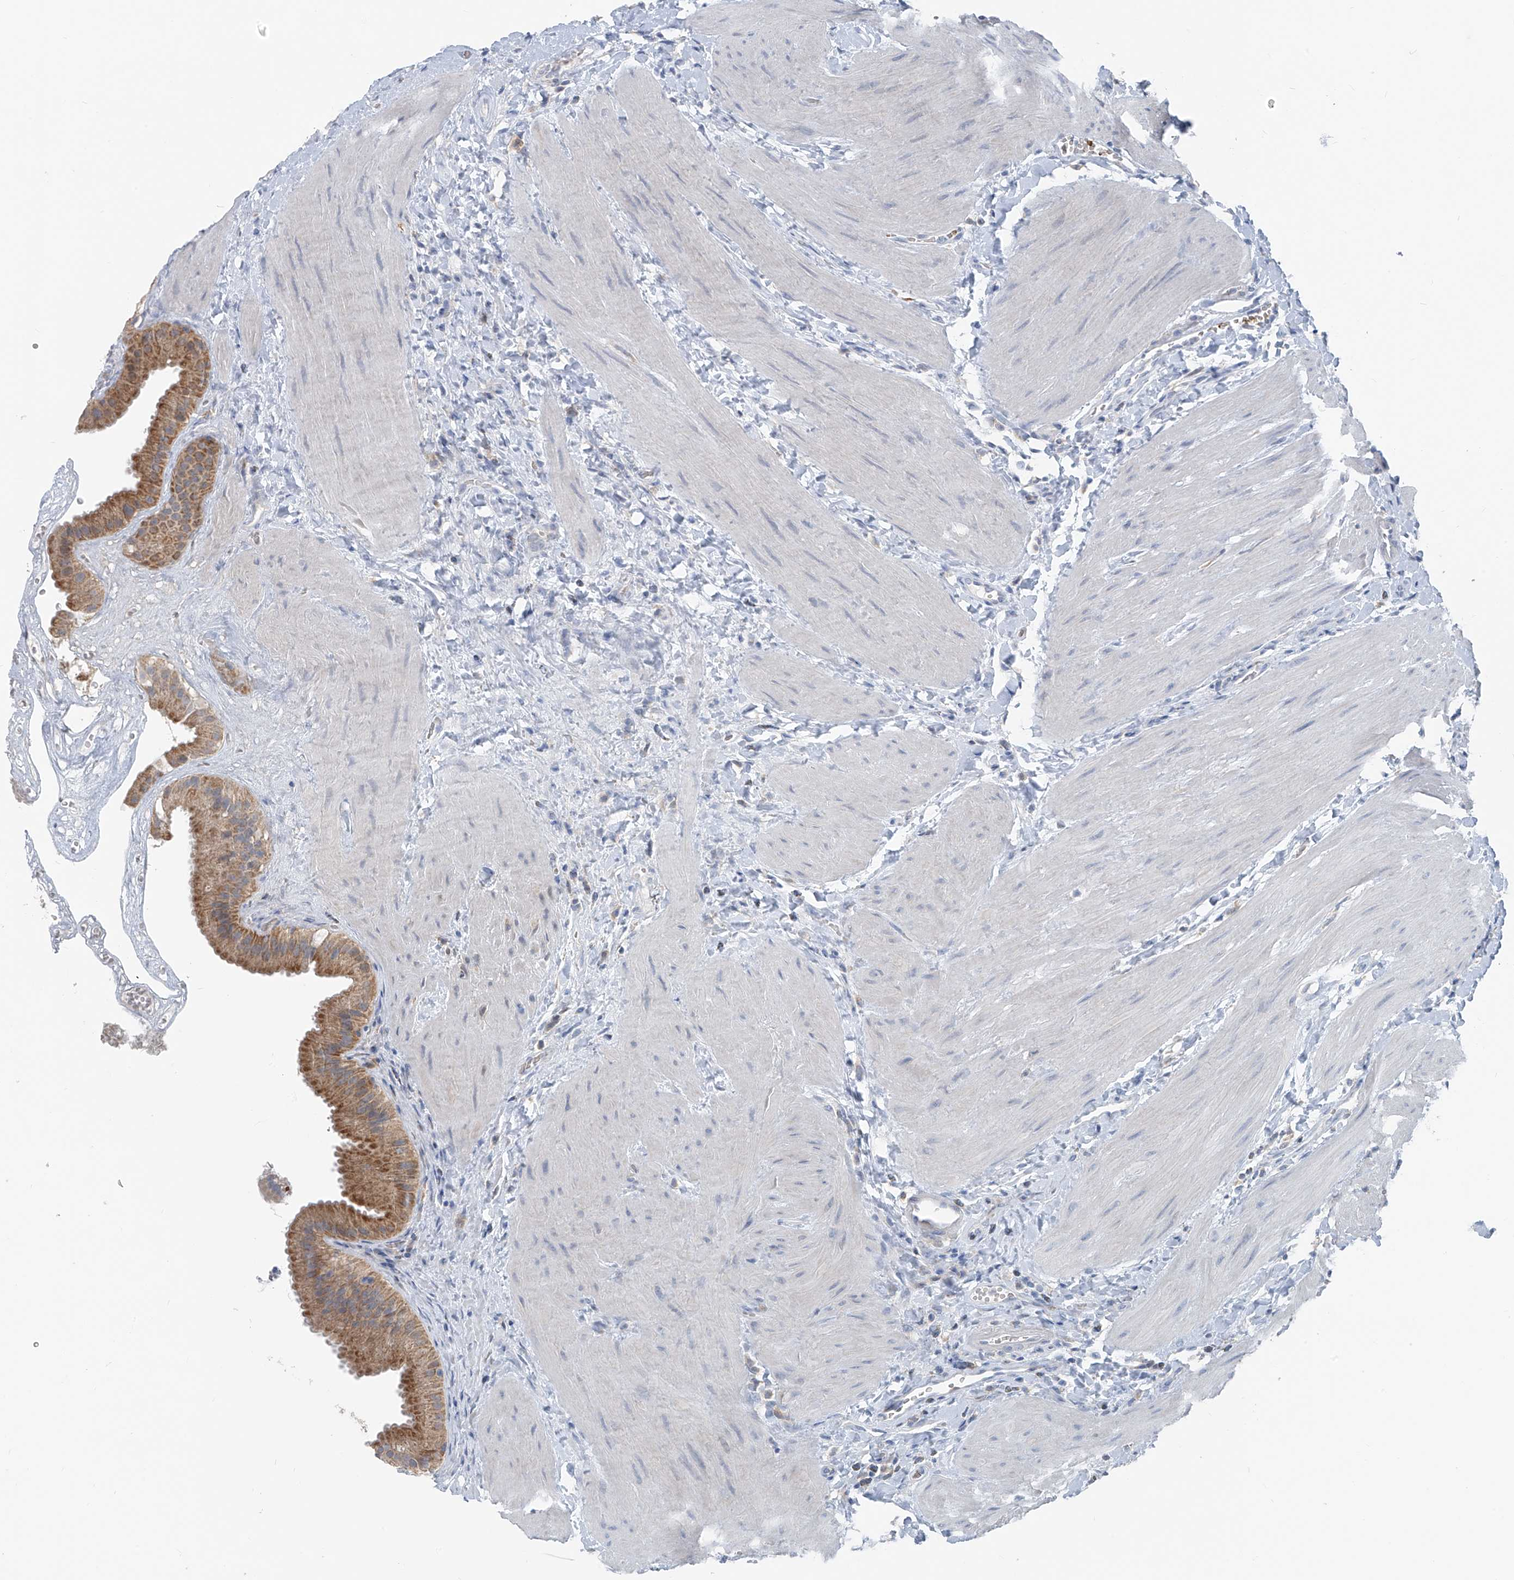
{"staining": {"intensity": "strong", "quantity": "25%-75%", "location": "cytoplasmic/membranous"}, "tissue": "gallbladder", "cell_type": "Glandular cells", "image_type": "normal", "snomed": [{"axis": "morphology", "description": "Normal tissue, NOS"}, {"axis": "topography", "description": "Gallbladder"}], "caption": "A high-resolution micrograph shows immunohistochemistry staining of benign gallbladder, which reveals strong cytoplasmic/membranous staining in approximately 25%-75% of glandular cells.", "gene": "FGD2", "patient": {"sex": "male", "age": 55}}